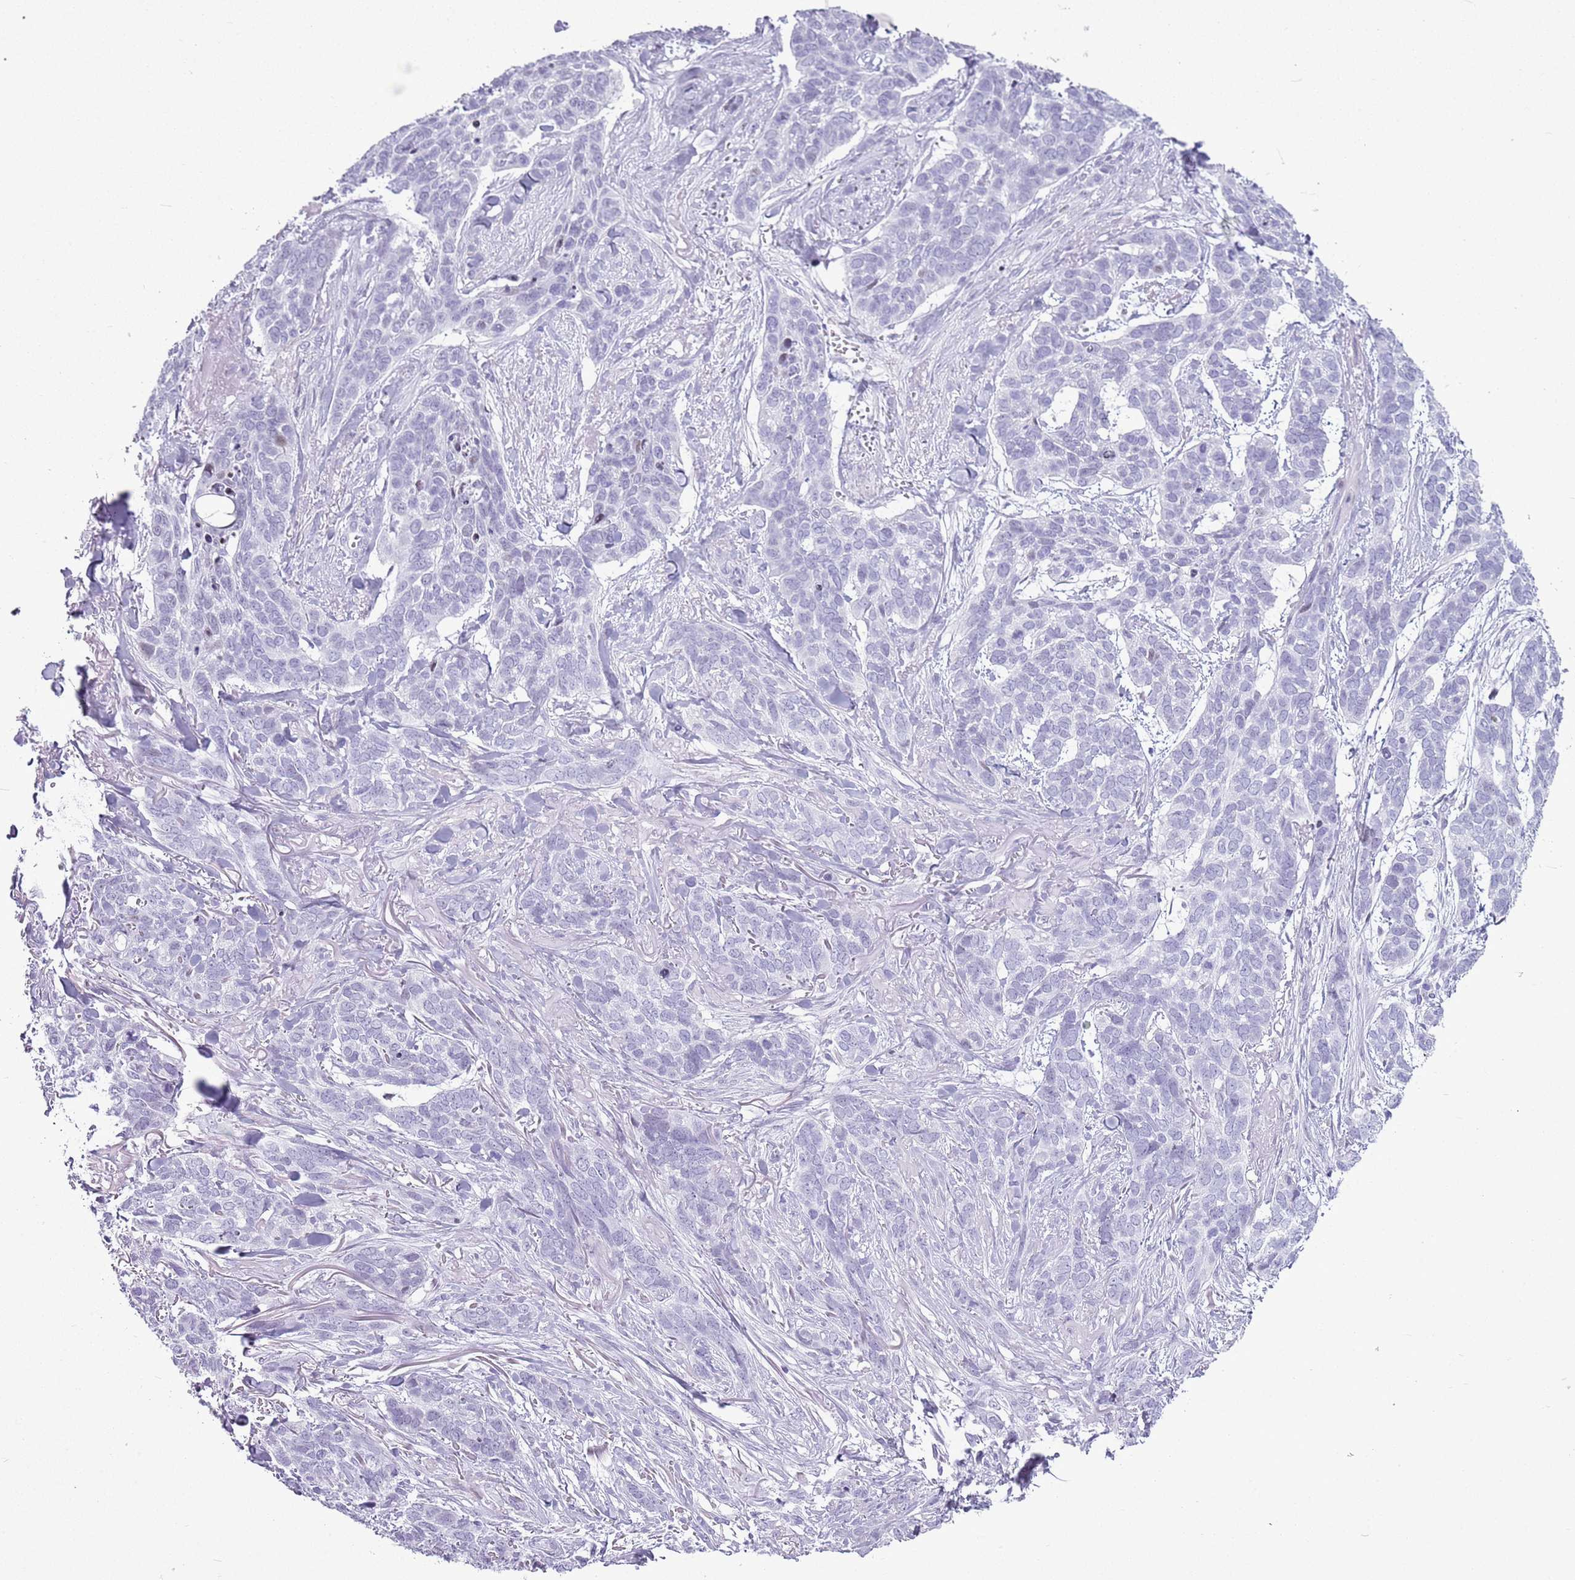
{"staining": {"intensity": "negative", "quantity": "none", "location": "none"}, "tissue": "skin cancer", "cell_type": "Tumor cells", "image_type": "cancer", "snomed": [{"axis": "morphology", "description": "Basal cell carcinoma"}, {"axis": "topography", "description": "Skin"}], "caption": "Micrograph shows no protein positivity in tumor cells of skin basal cell carcinoma tissue.", "gene": "ASIP", "patient": {"sex": "male", "age": 86}}